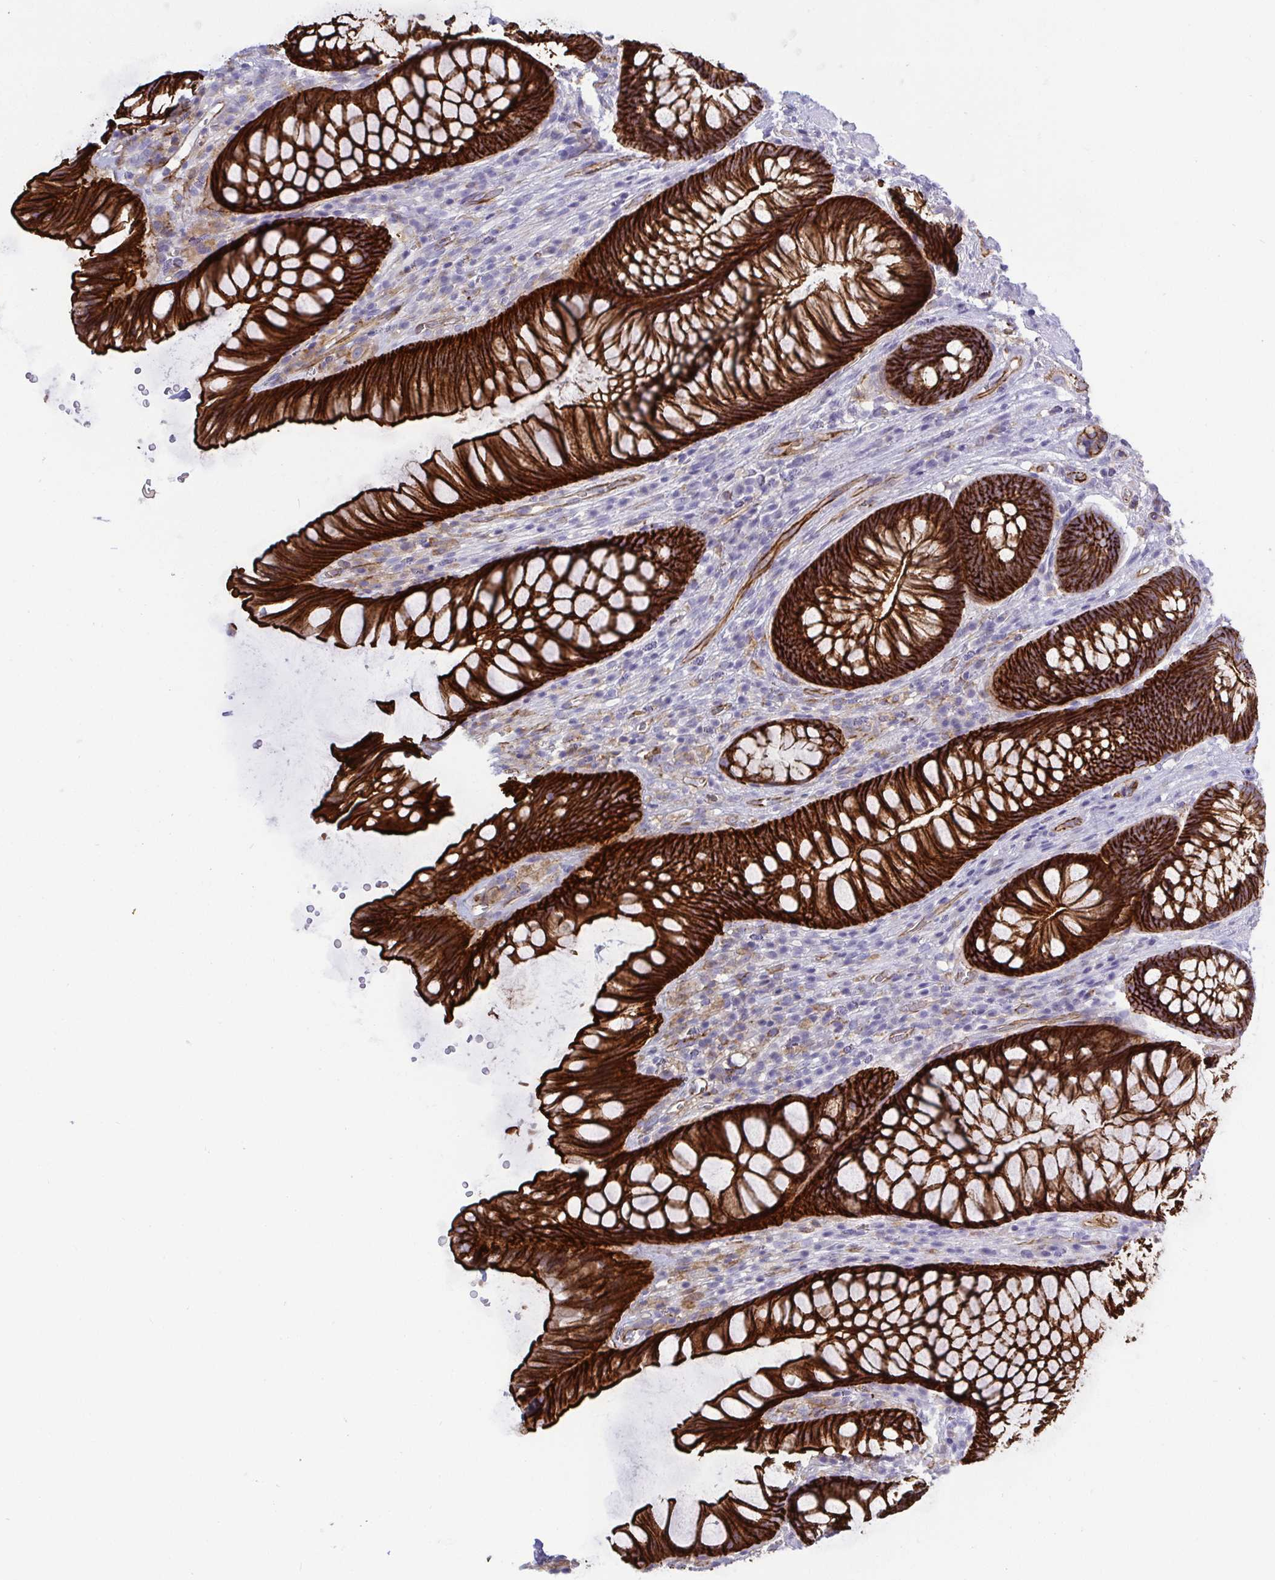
{"staining": {"intensity": "strong", "quantity": ">75%", "location": "cytoplasmic/membranous"}, "tissue": "rectum", "cell_type": "Glandular cells", "image_type": "normal", "snomed": [{"axis": "morphology", "description": "Normal tissue, NOS"}, {"axis": "topography", "description": "Rectum"}], "caption": "Rectum was stained to show a protein in brown. There is high levels of strong cytoplasmic/membranous staining in approximately >75% of glandular cells. The staining was performed using DAB, with brown indicating positive protein expression. Nuclei are stained blue with hematoxylin.", "gene": "LIMA1", "patient": {"sex": "male", "age": 53}}